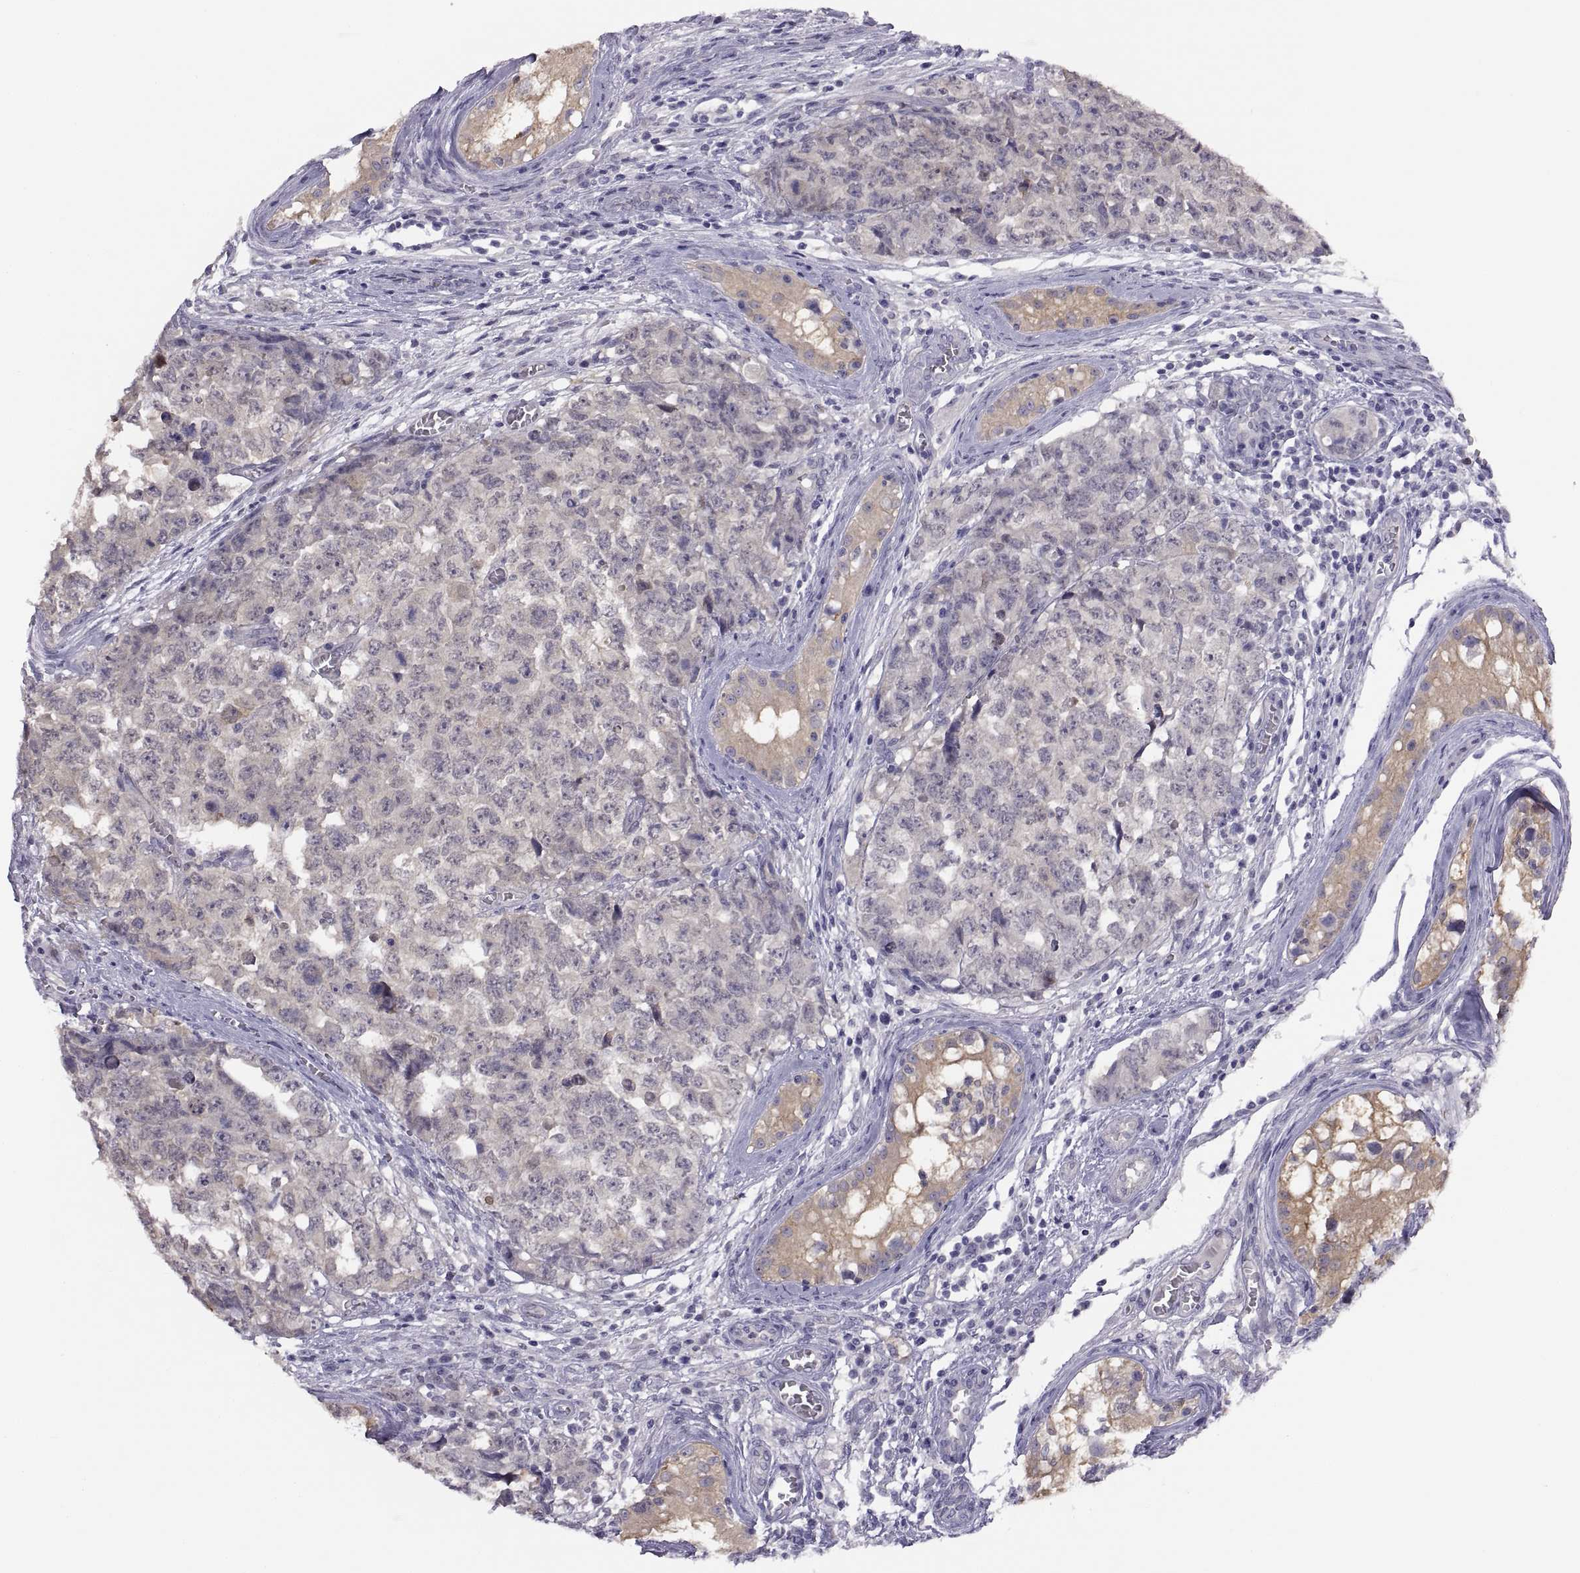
{"staining": {"intensity": "negative", "quantity": "none", "location": "none"}, "tissue": "testis cancer", "cell_type": "Tumor cells", "image_type": "cancer", "snomed": [{"axis": "morphology", "description": "Carcinoma, Embryonal, NOS"}, {"axis": "topography", "description": "Testis"}], "caption": "A high-resolution micrograph shows IHC staining of testis cancer (embryonal carcinoma), which demonstrates no significant positivity in tumor cells.", "gene": "STRC", "patient": {"sex": "male", "age": 23}}